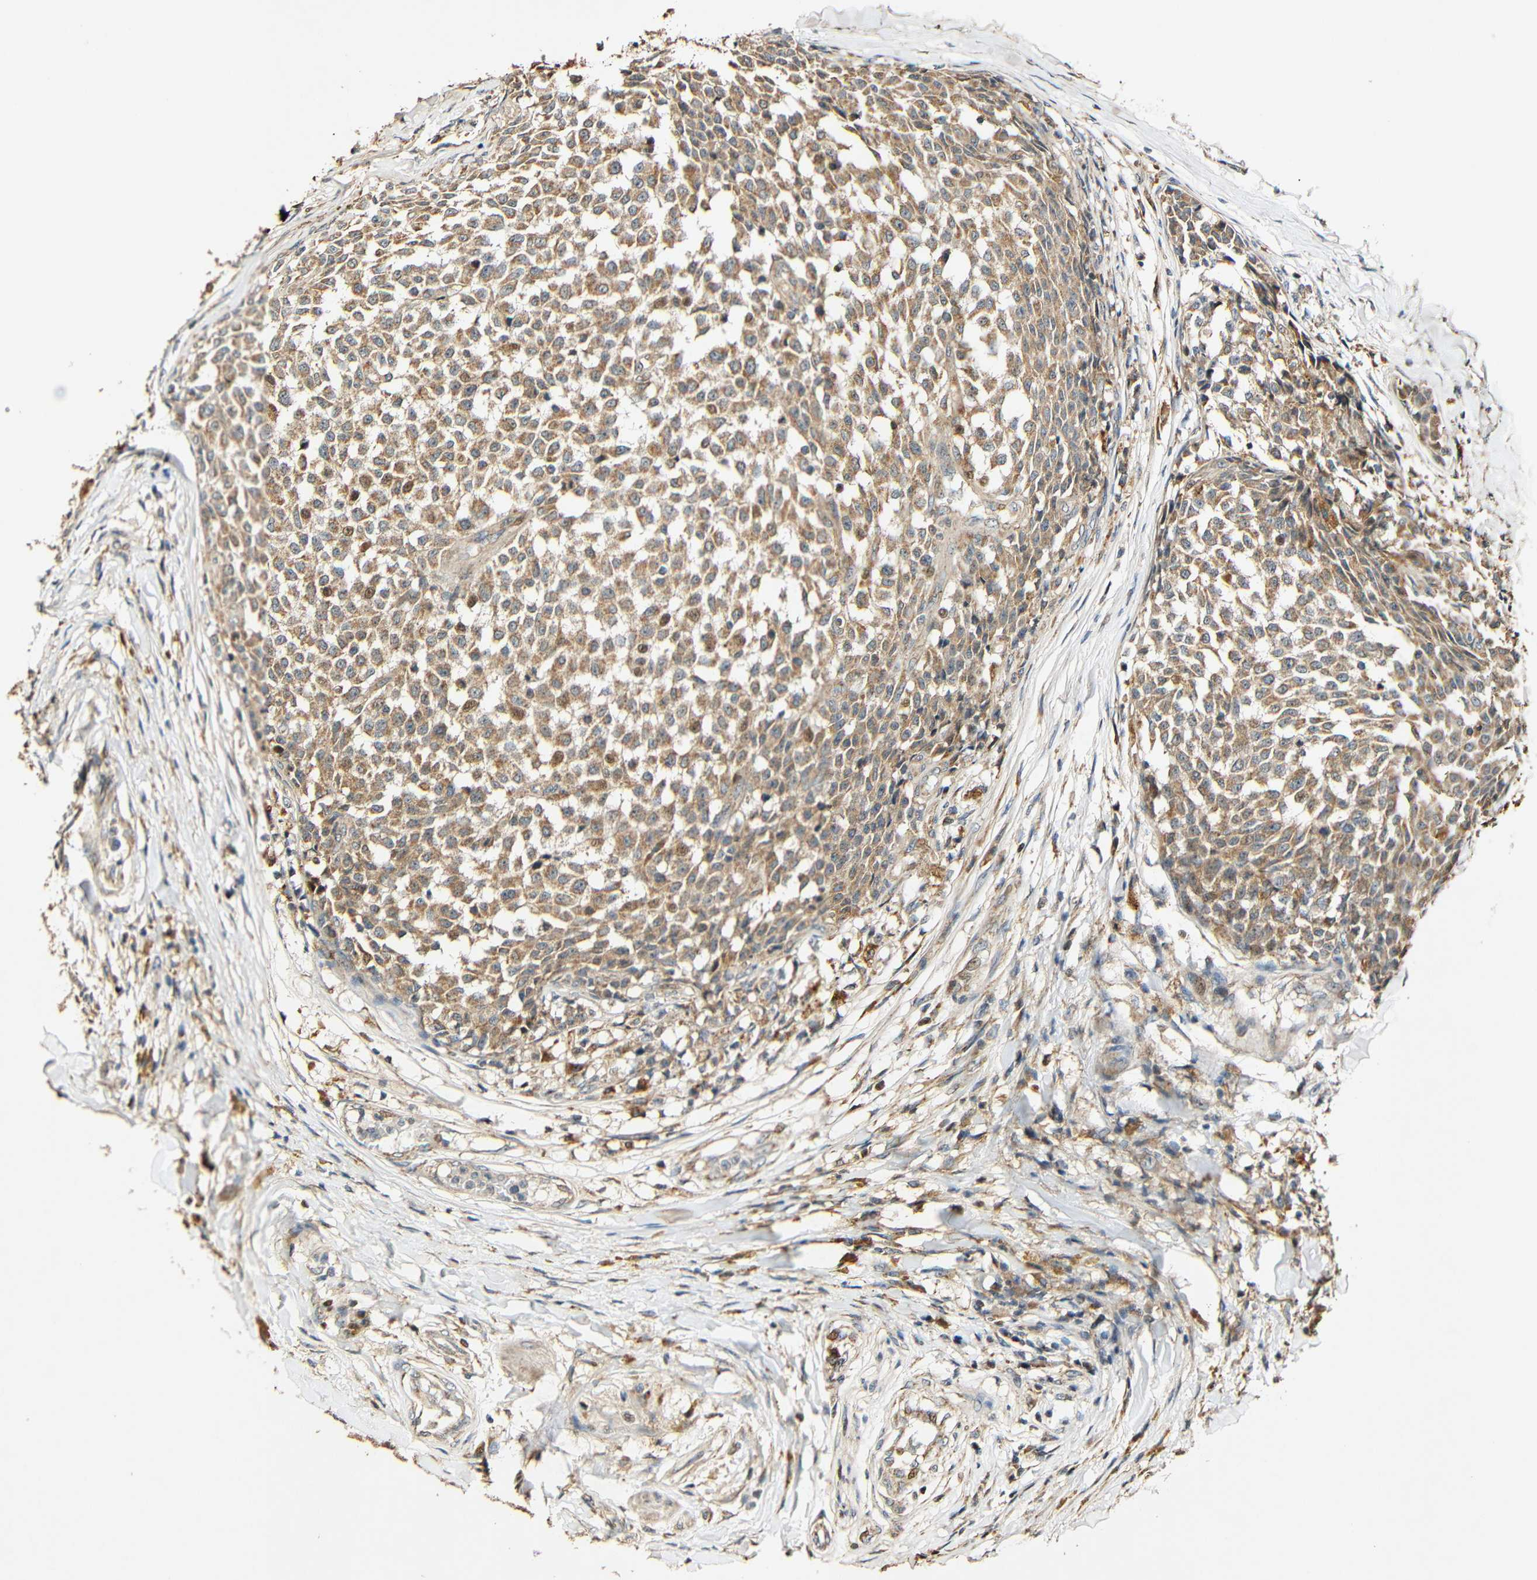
{"staining": {"intensity": "moderate", "quantity": ">75%", "location": "cytoplasmic/membranous,nuclear"}, "tissue": "testis cancer", "cell_type": "Tumor cells", "image_type": "cancer", "snomed": [{"axis": "morphology", "description": "Seminoma, NOS"}, {"axis": "topography", "description": "Testis"}], "caption": "The histopathology image demonstrates staining of testis seminoma, revealing moderate cytoplasmic/membranous and nuclear protein positivity (brown color) within tumor cells.", "gene": "KAZALD1", "patient": {"sex": "male", "age": 59}}